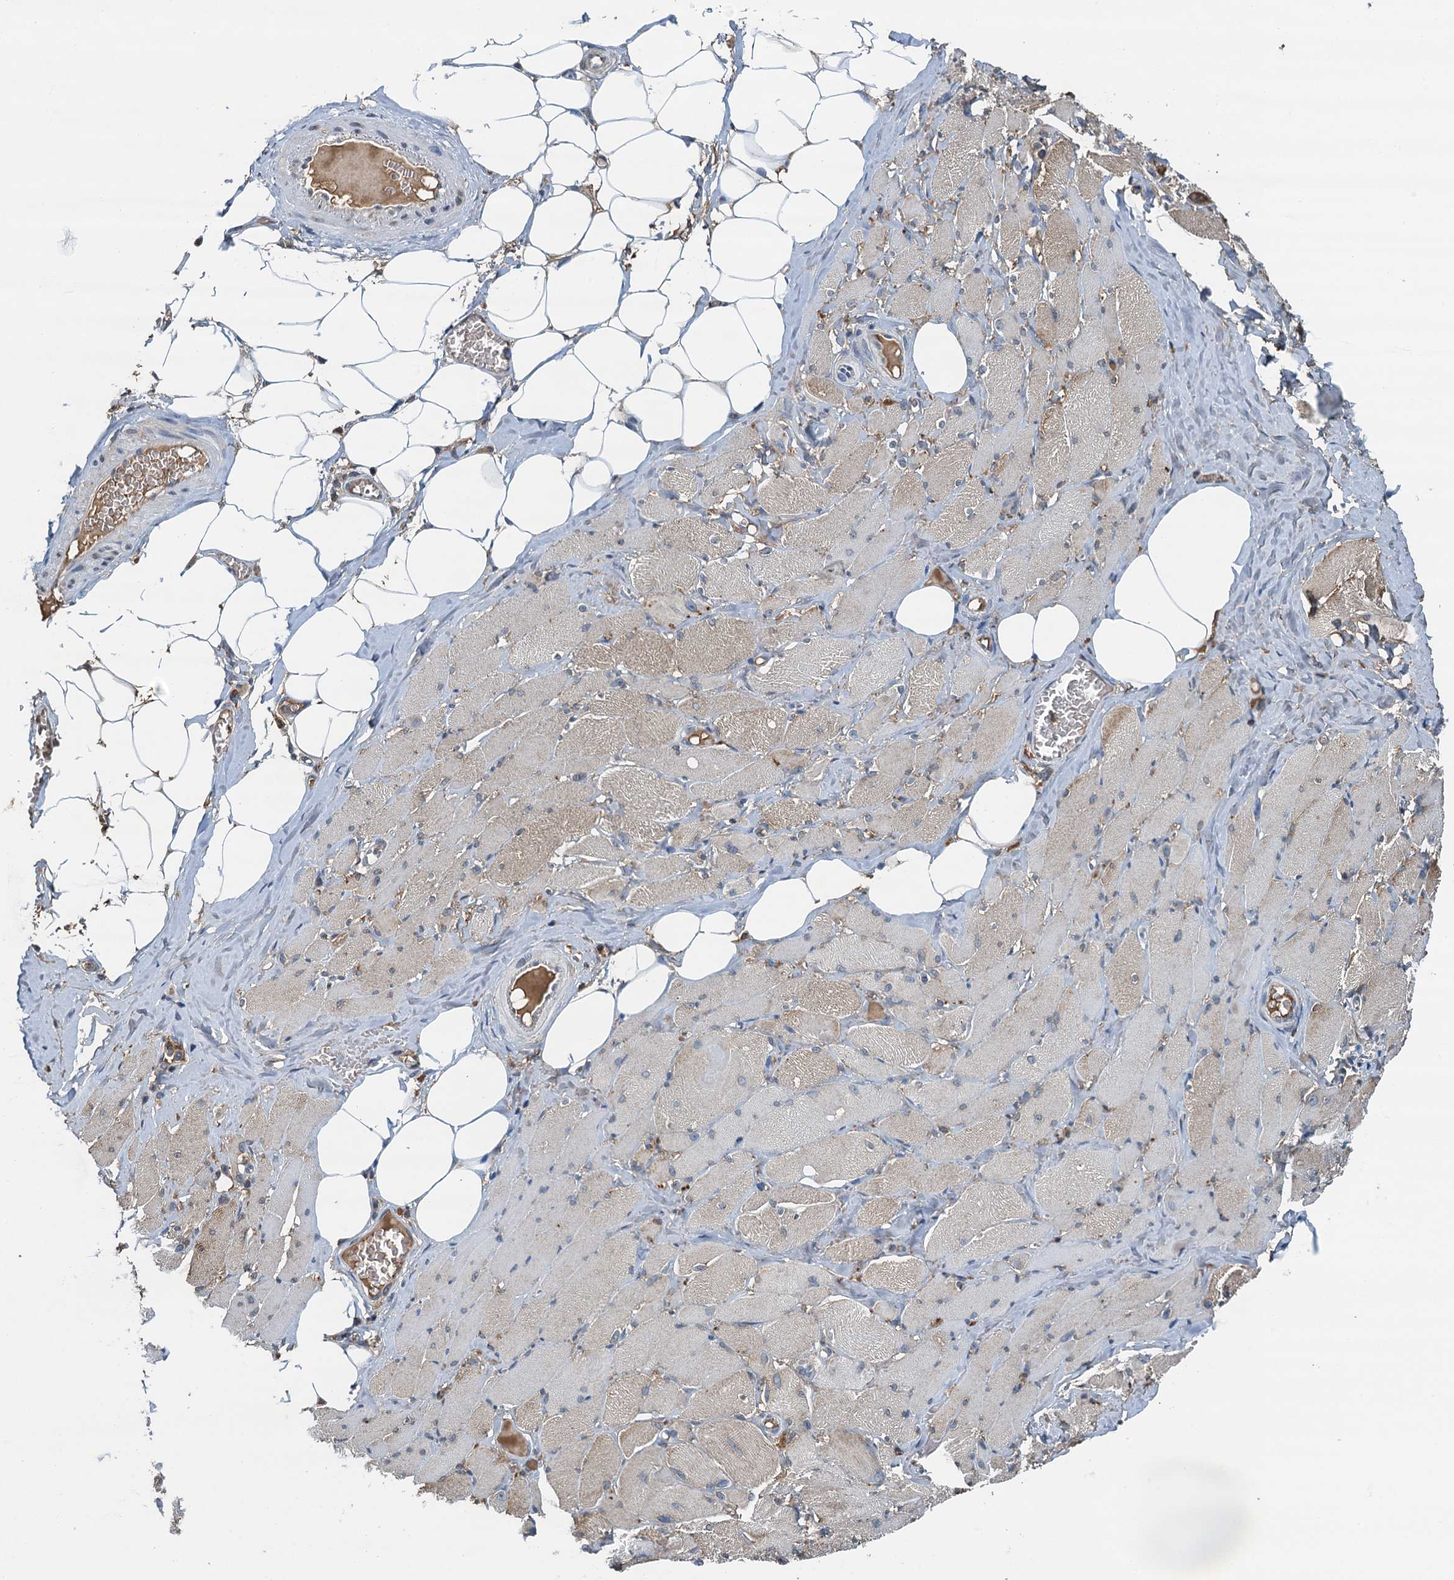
{"staining": {"intensity": "moderate", "quantity": "<25%", "location": "cytoplasmic/membranous"}, "tissue": "skeletal muscle", "cell_type": "Myocytes", "image_type": "normal", "snomed": [{"axis": "morphology", "description": "Normal tissue, NOS"}, {"axis": "morphology", "description": "Basal cell carcinoma"}, {"axis": "topography", "description": "Skeletal muscle"}], "caption": "Immunohistochemistry of benign human skeletal muscle demonstrates low levels of moderate cytoplasmic/membranous expression in approximately <25% of myocytes.", "gene": "LSM14B", "patient": {"sex": "female", "age": 64}}